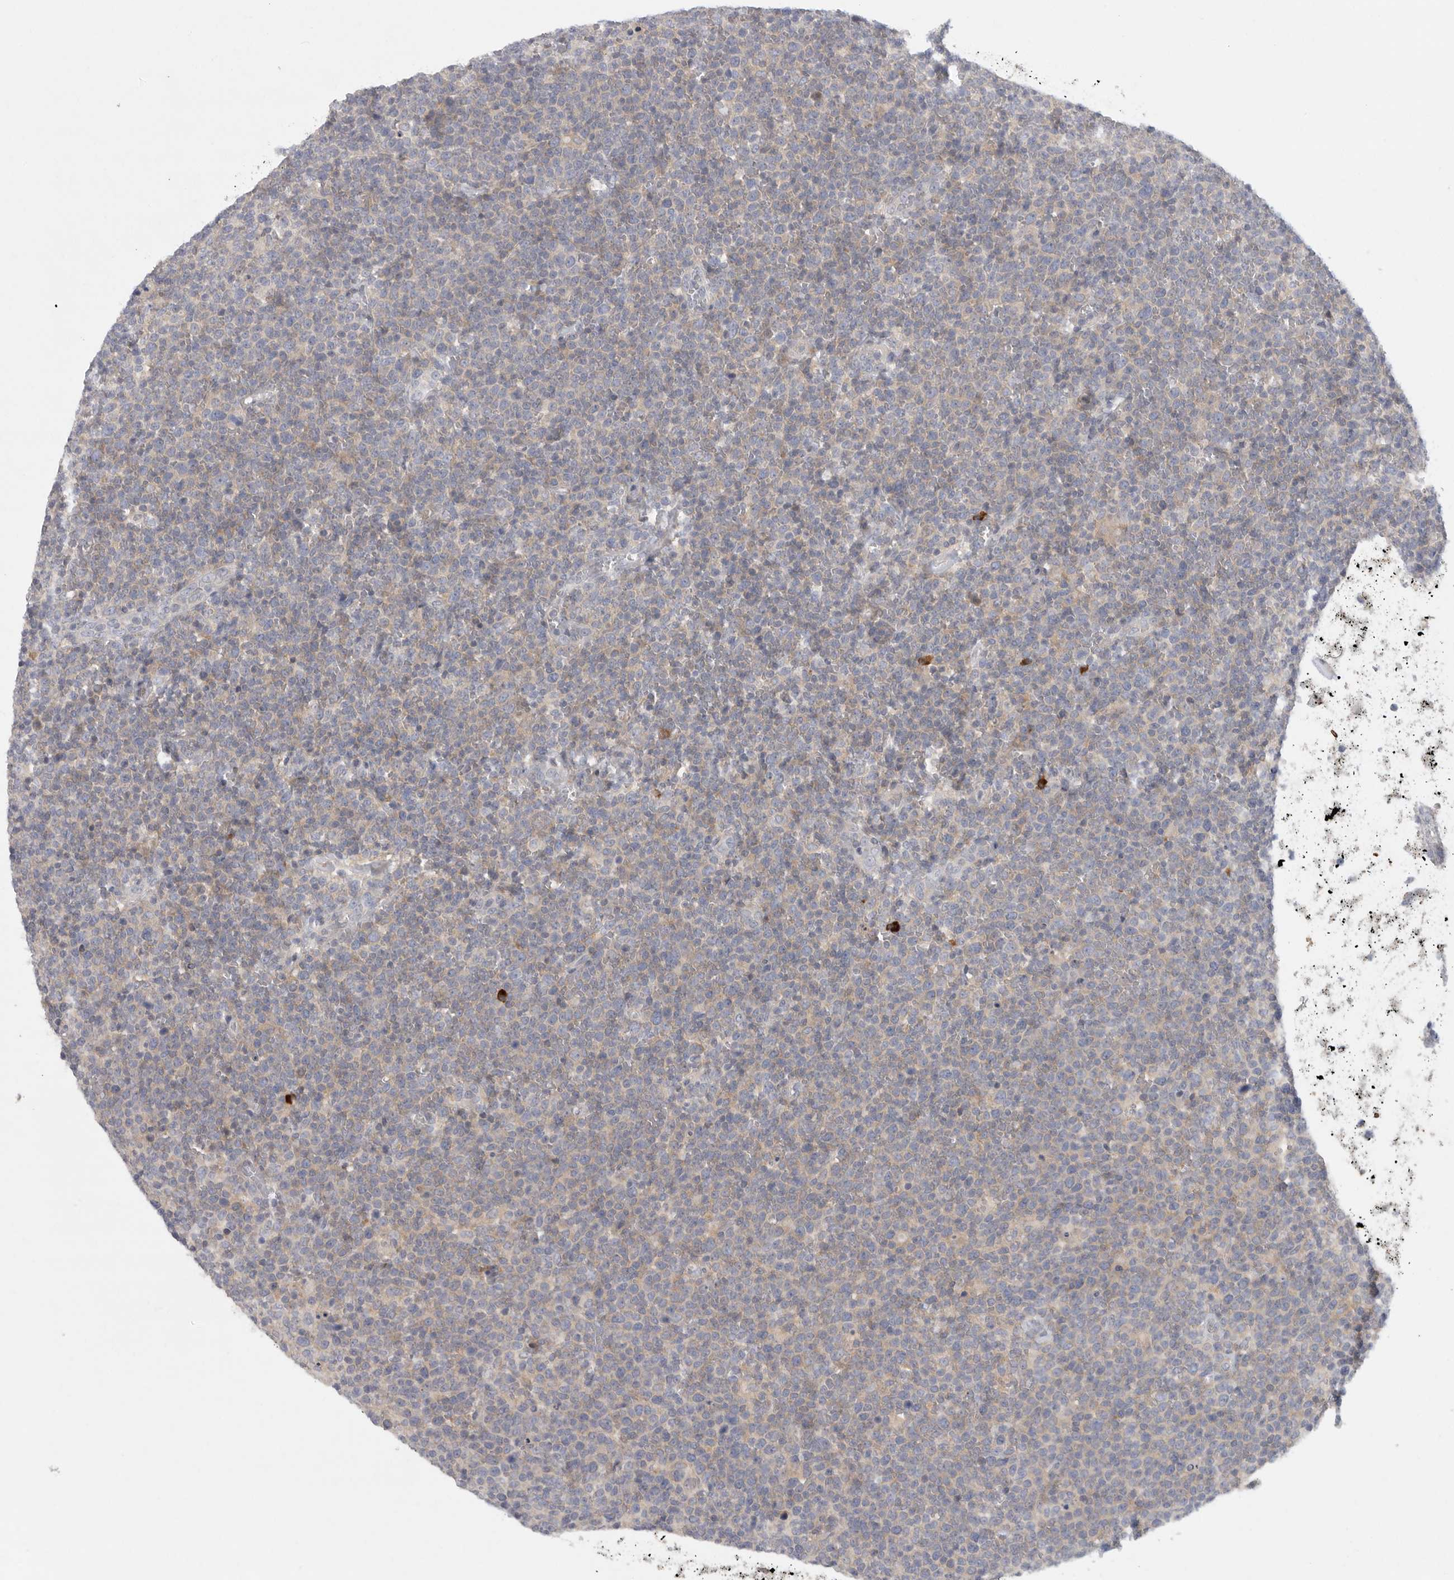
{"staining": {"intensity": "weak", "quantity": "25%-75%", "location": "cytoplasmic/membranous"}, "tissue": "lymphoma", "cell_type": "Tumor cells", "image_type": "cancer", "snomed": [{"axis": "morphology", "description": "Malignant lymphoma, non-Hodgkin's type, High grade"}, {"axis": "topography", "description": "Lymph node"}], "caption": "Human high-grade malignant lymphoma, non-Hodgkin's type stained for a protein (brown) reveals weak cytoplasmic/membranous positive positivity in approximately 25%-75% of tumor cells.", "gene": "TMEM69", "patient": {"sex": "male", "age": 61}}